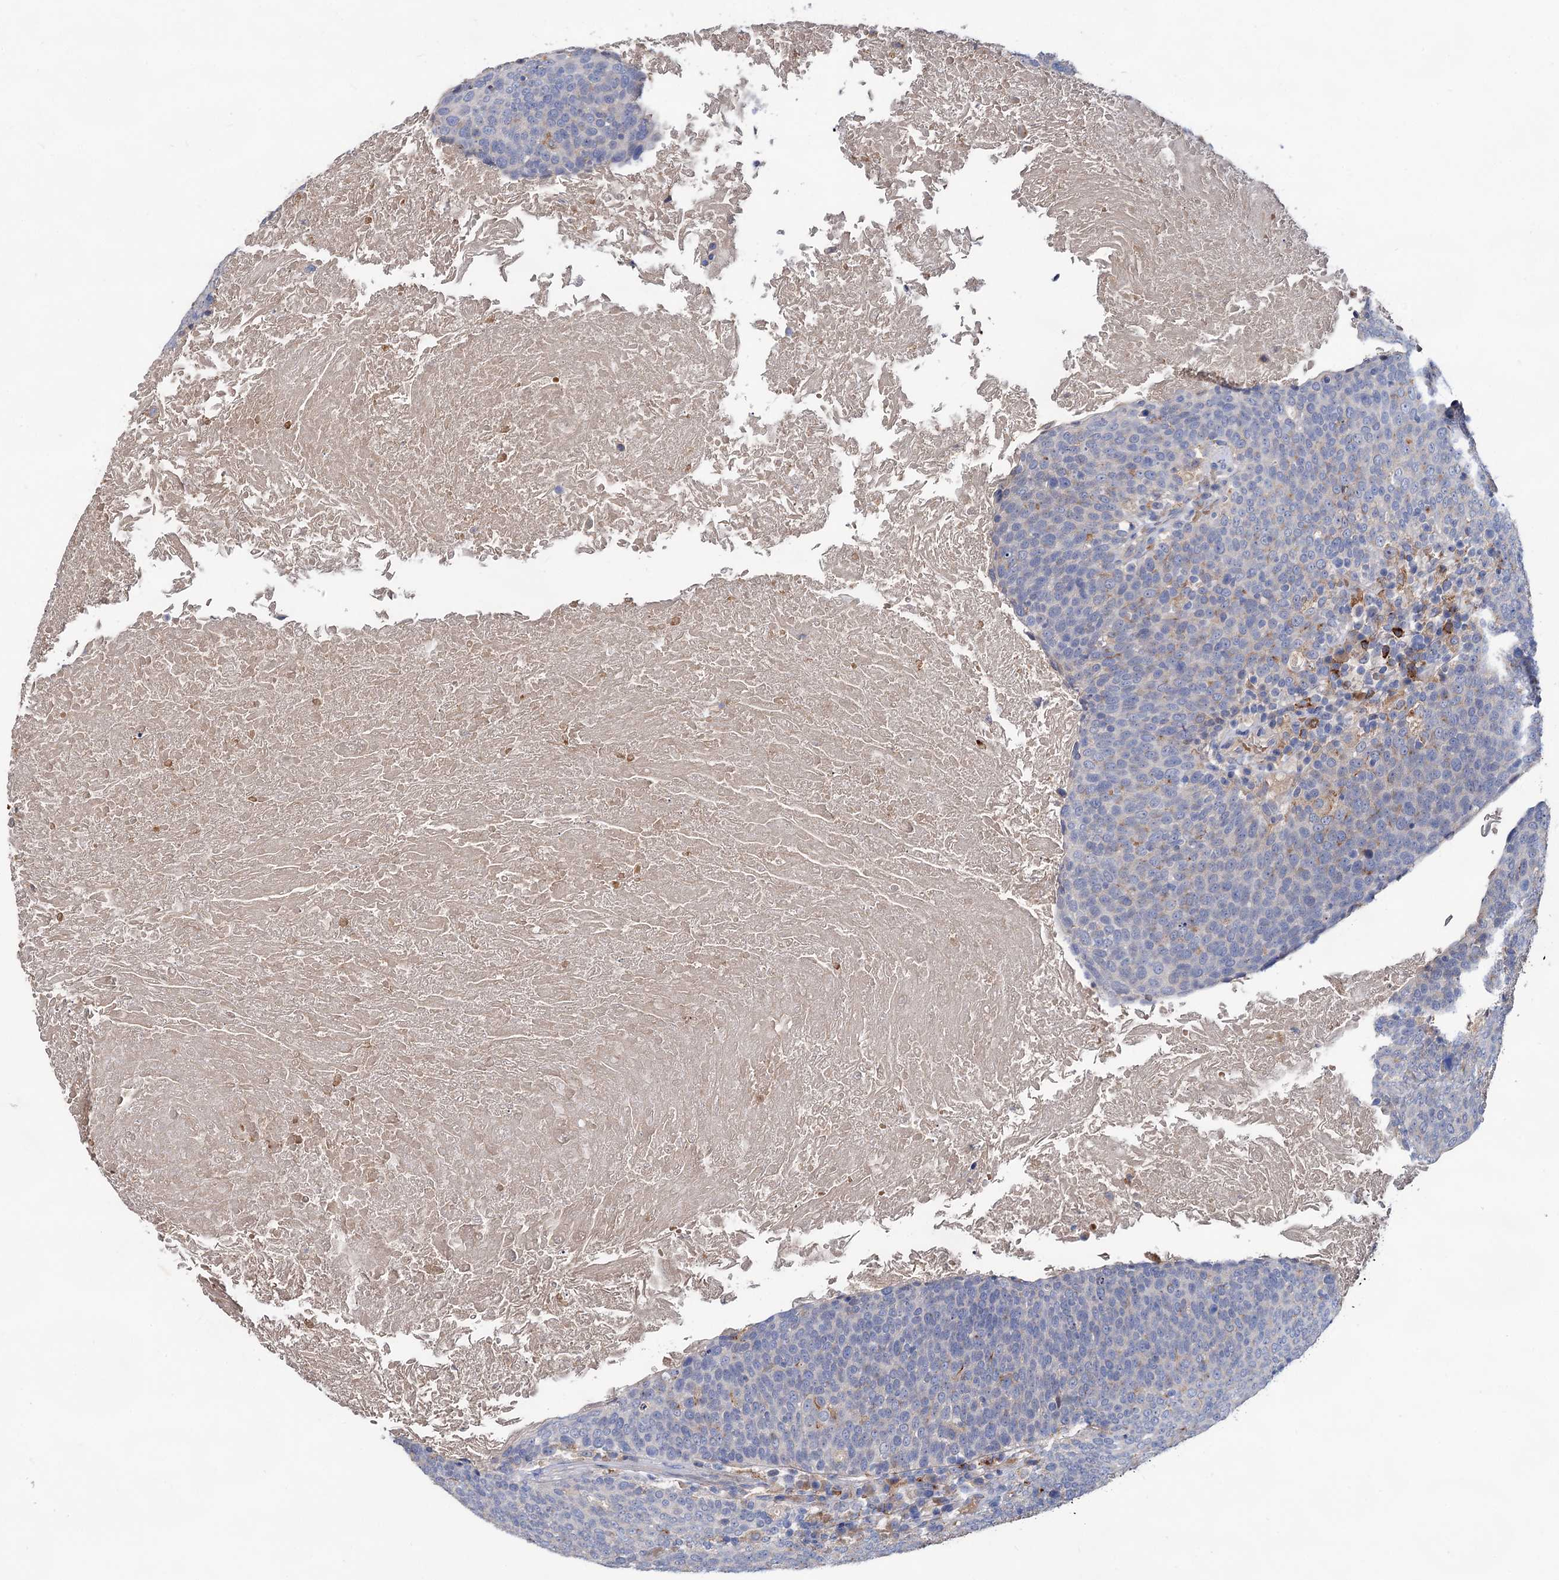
{"staining": {"intensity": "negative", "quantity": "none", "location": "none"}, "tissue": "head and neck cancer", "cell_type": "Tumor cells", "image_type": "cancer", "snomed": [{"axis": "morphology", "description": "Squamous cell carcinoma, NOS"}, {"axis": "morphology", "description": "Squamous cell carcinoma, metastatic, NOS"}, {"axis": "topography", "description": "Lymph node"}, {"axis": "topography", "description": "Head-Neck"}], "caption": "Protein analysis of head and neck squamous cell carcinoma reveals no significant staining in tumor cells.", "gene": "HVCN1", "patient": {"sex": "male", "age": 62}}